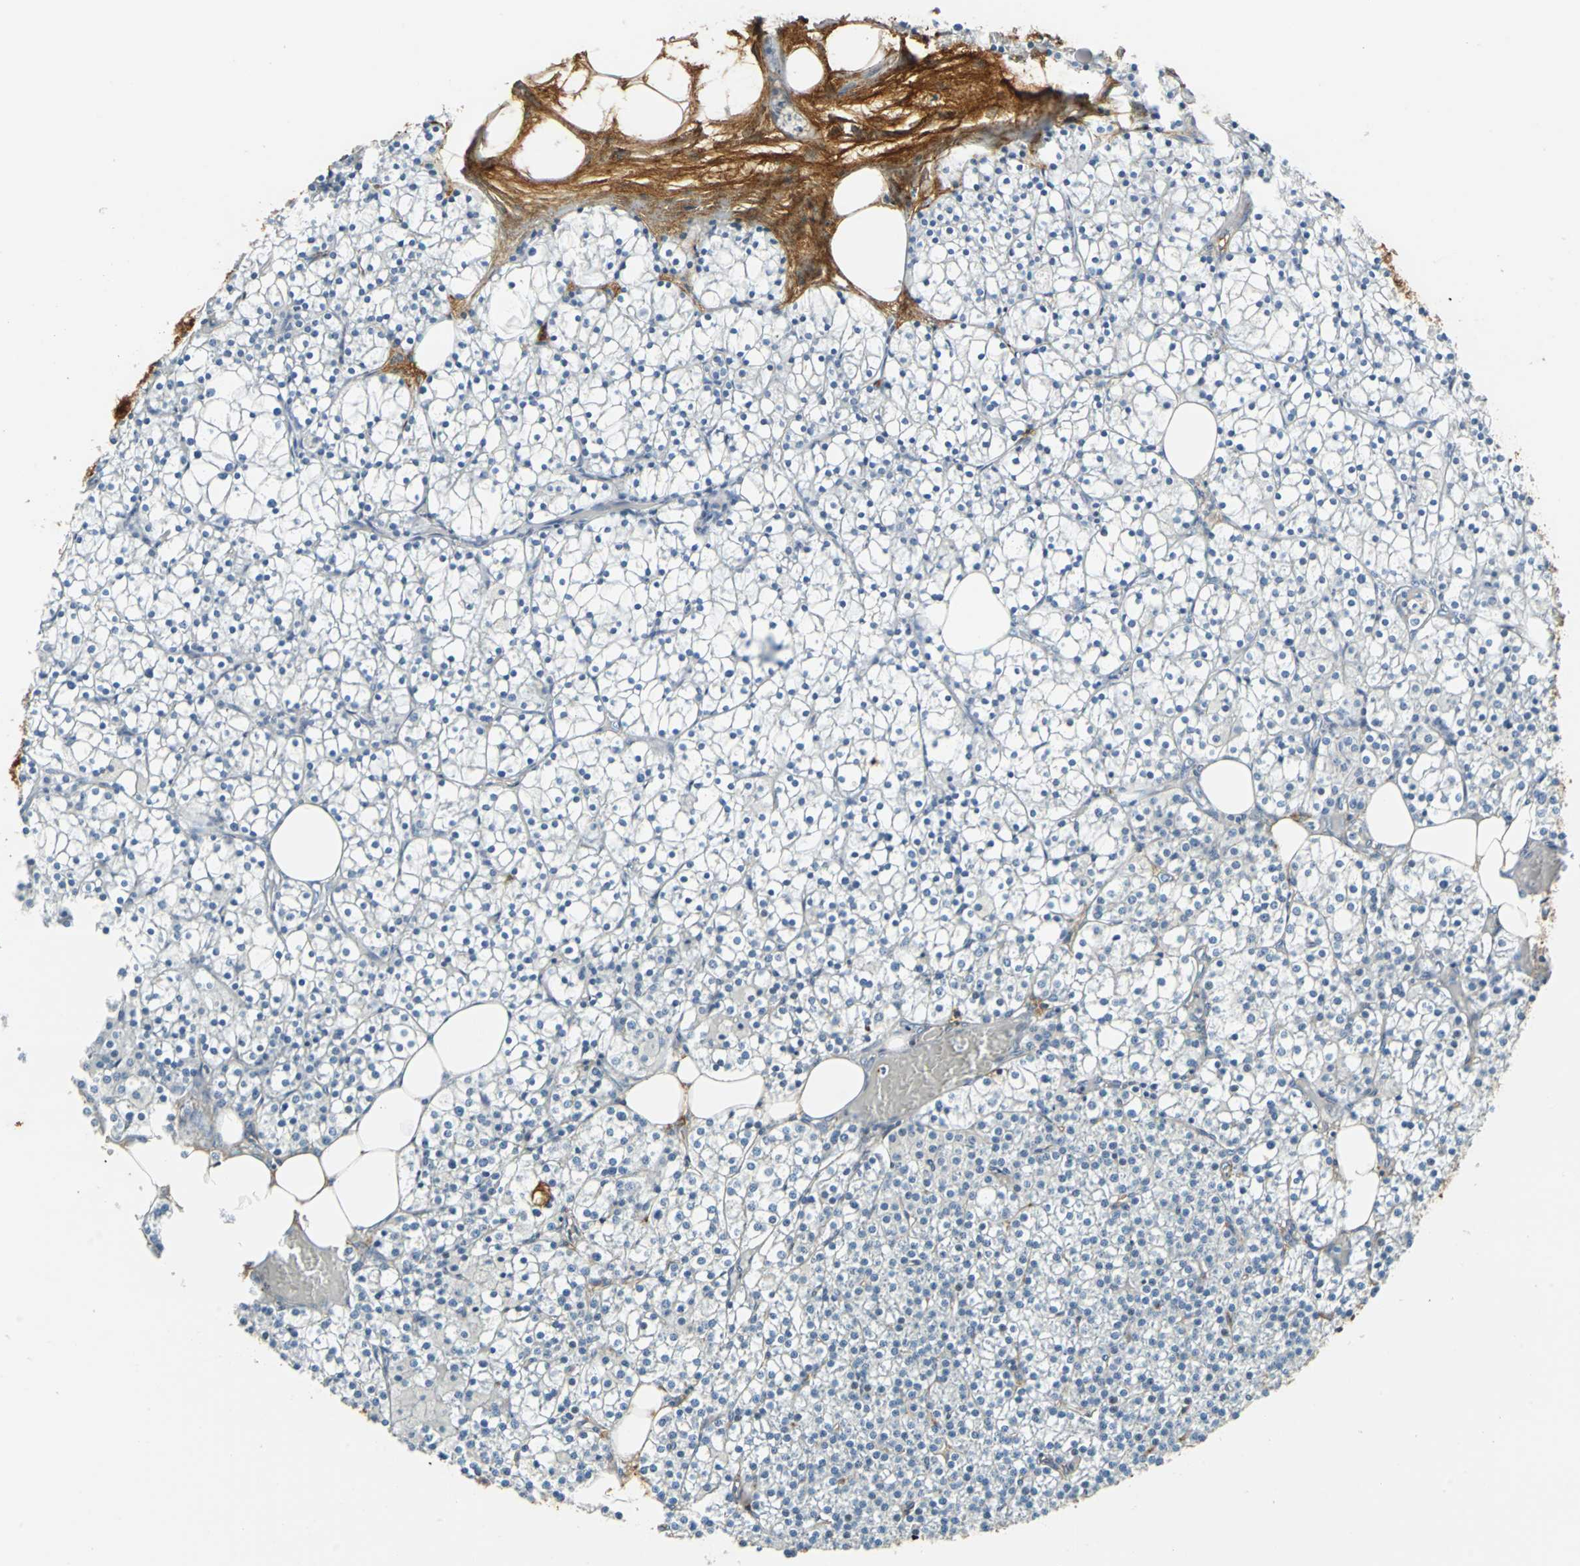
{"staining": {"intensity": "negative", "quantity": "none", "location": "none"}, "tissue": "parathyroid gland", "cell_type": "Glandular cells", "image_type": "normal", "snomed": [{"axis": "morphology", "description": "Normal tissue, NOS"}, {"axis": "topography", "description": "Parathyroid gland"}], "caption": "The photomicrograph reveals no significant expression in glandular cells of parathyroid gland.", "gene": "ALB", "patient": {"sex": "female", "age": 63}}